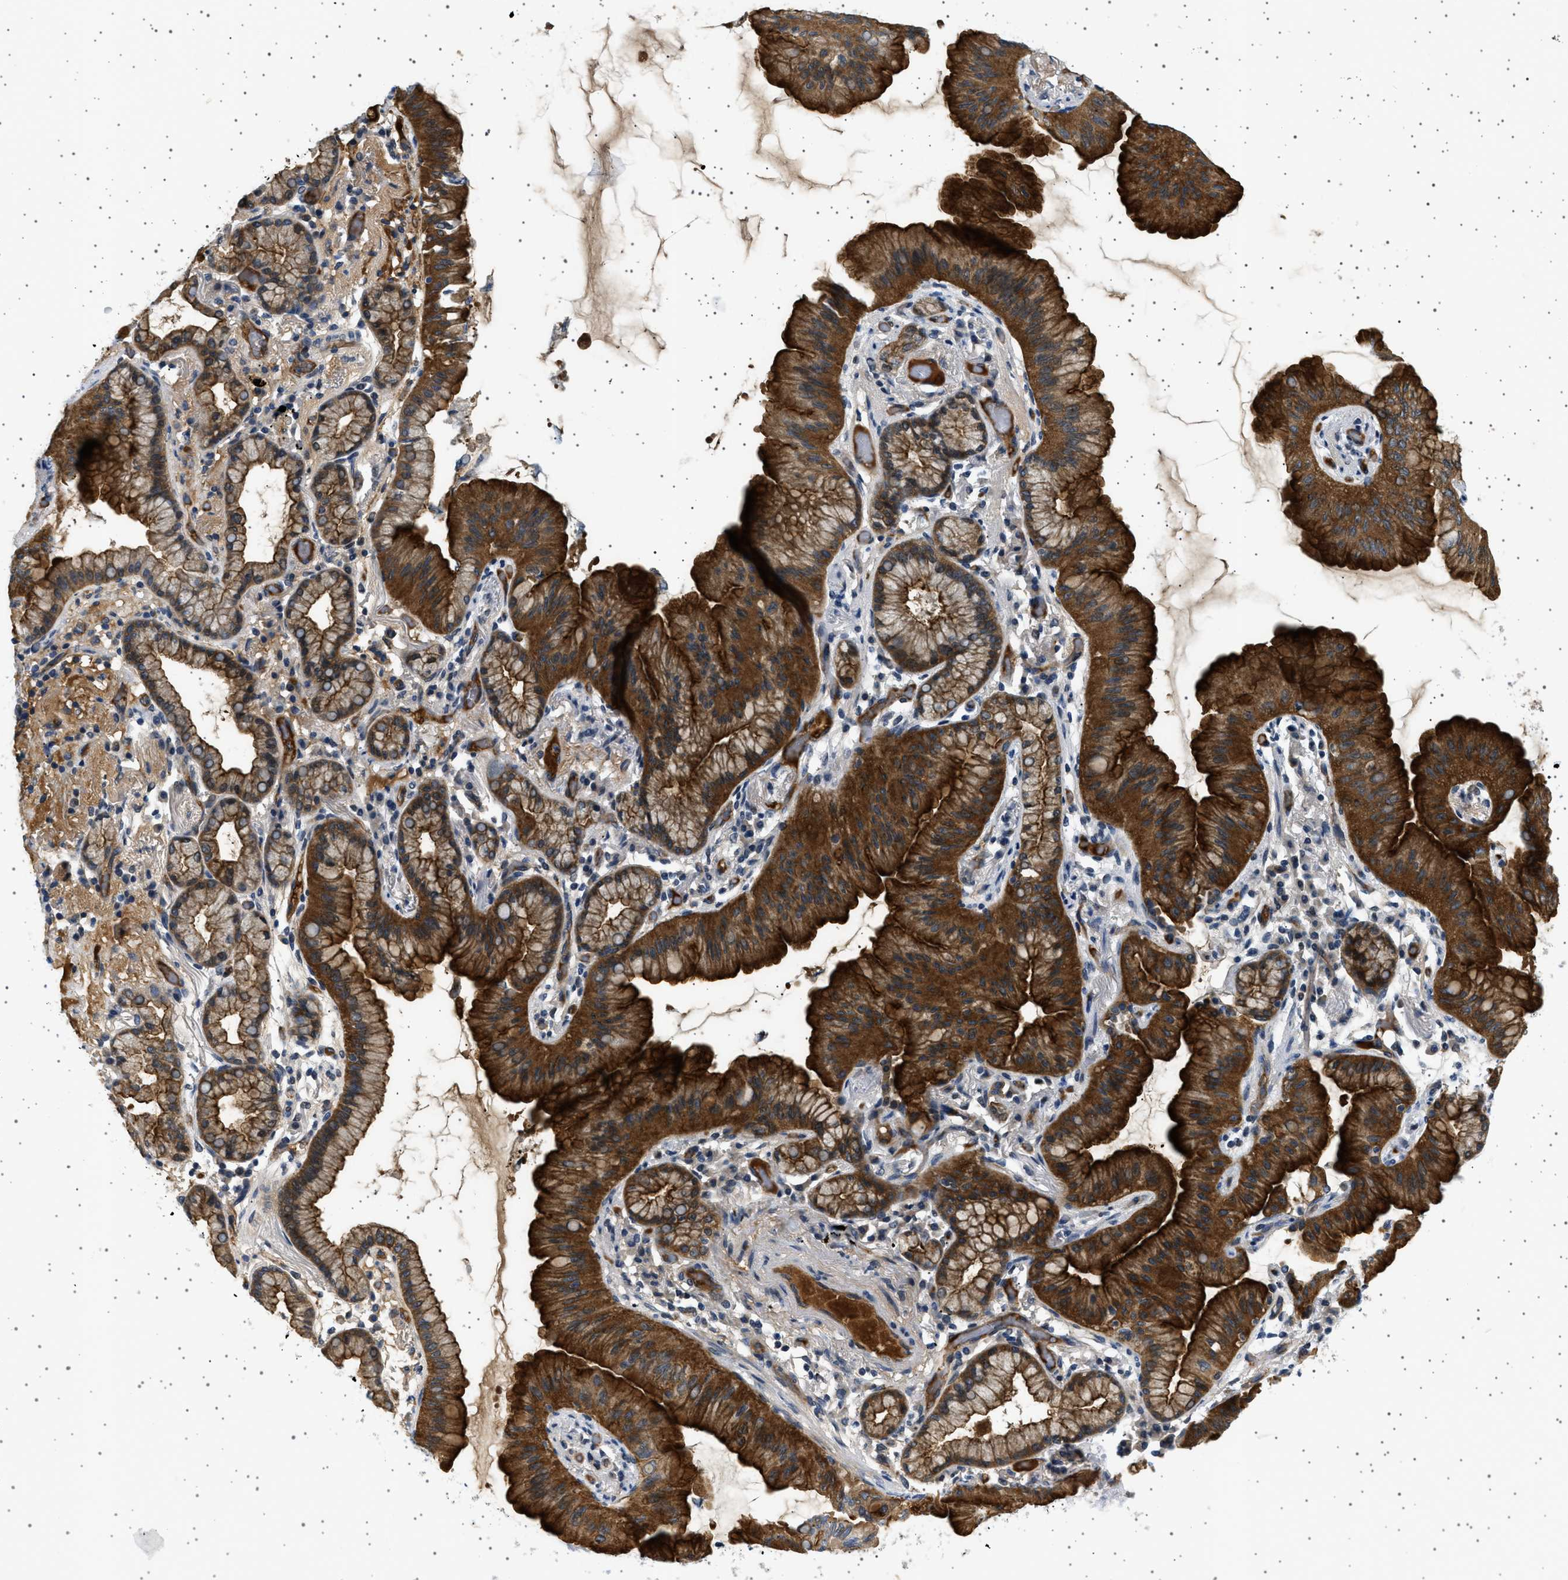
{"staining": {"intensity": "strong", "quantity": ">75%", "location": "cytoplasmic/membranous"}, "tissue": "lung cancer", "cell_type": "Tumor cells", "image_type": "cancer", "snomed": [{"axis": "morphology", "description": "Normal tissue, NOS"}, {"axis": "morphology", "description": "Adenocarcinoma, NOS"}, {"axis": "topography", "description": "Bronchus"}, {"axis": "topography", "description": "Lung"}], "caption": "Protein staining of lung cancer tissue displays strong cytoplasmic/membranous positivity in approximately >75% of tumor cells. The protein is stained brown, and the nuclei are stained in blue (DAB IHC with brightfield microscopy, high magnification).", "gene": "PLPP6", "patient": {"sex": "female", "age": 70}}